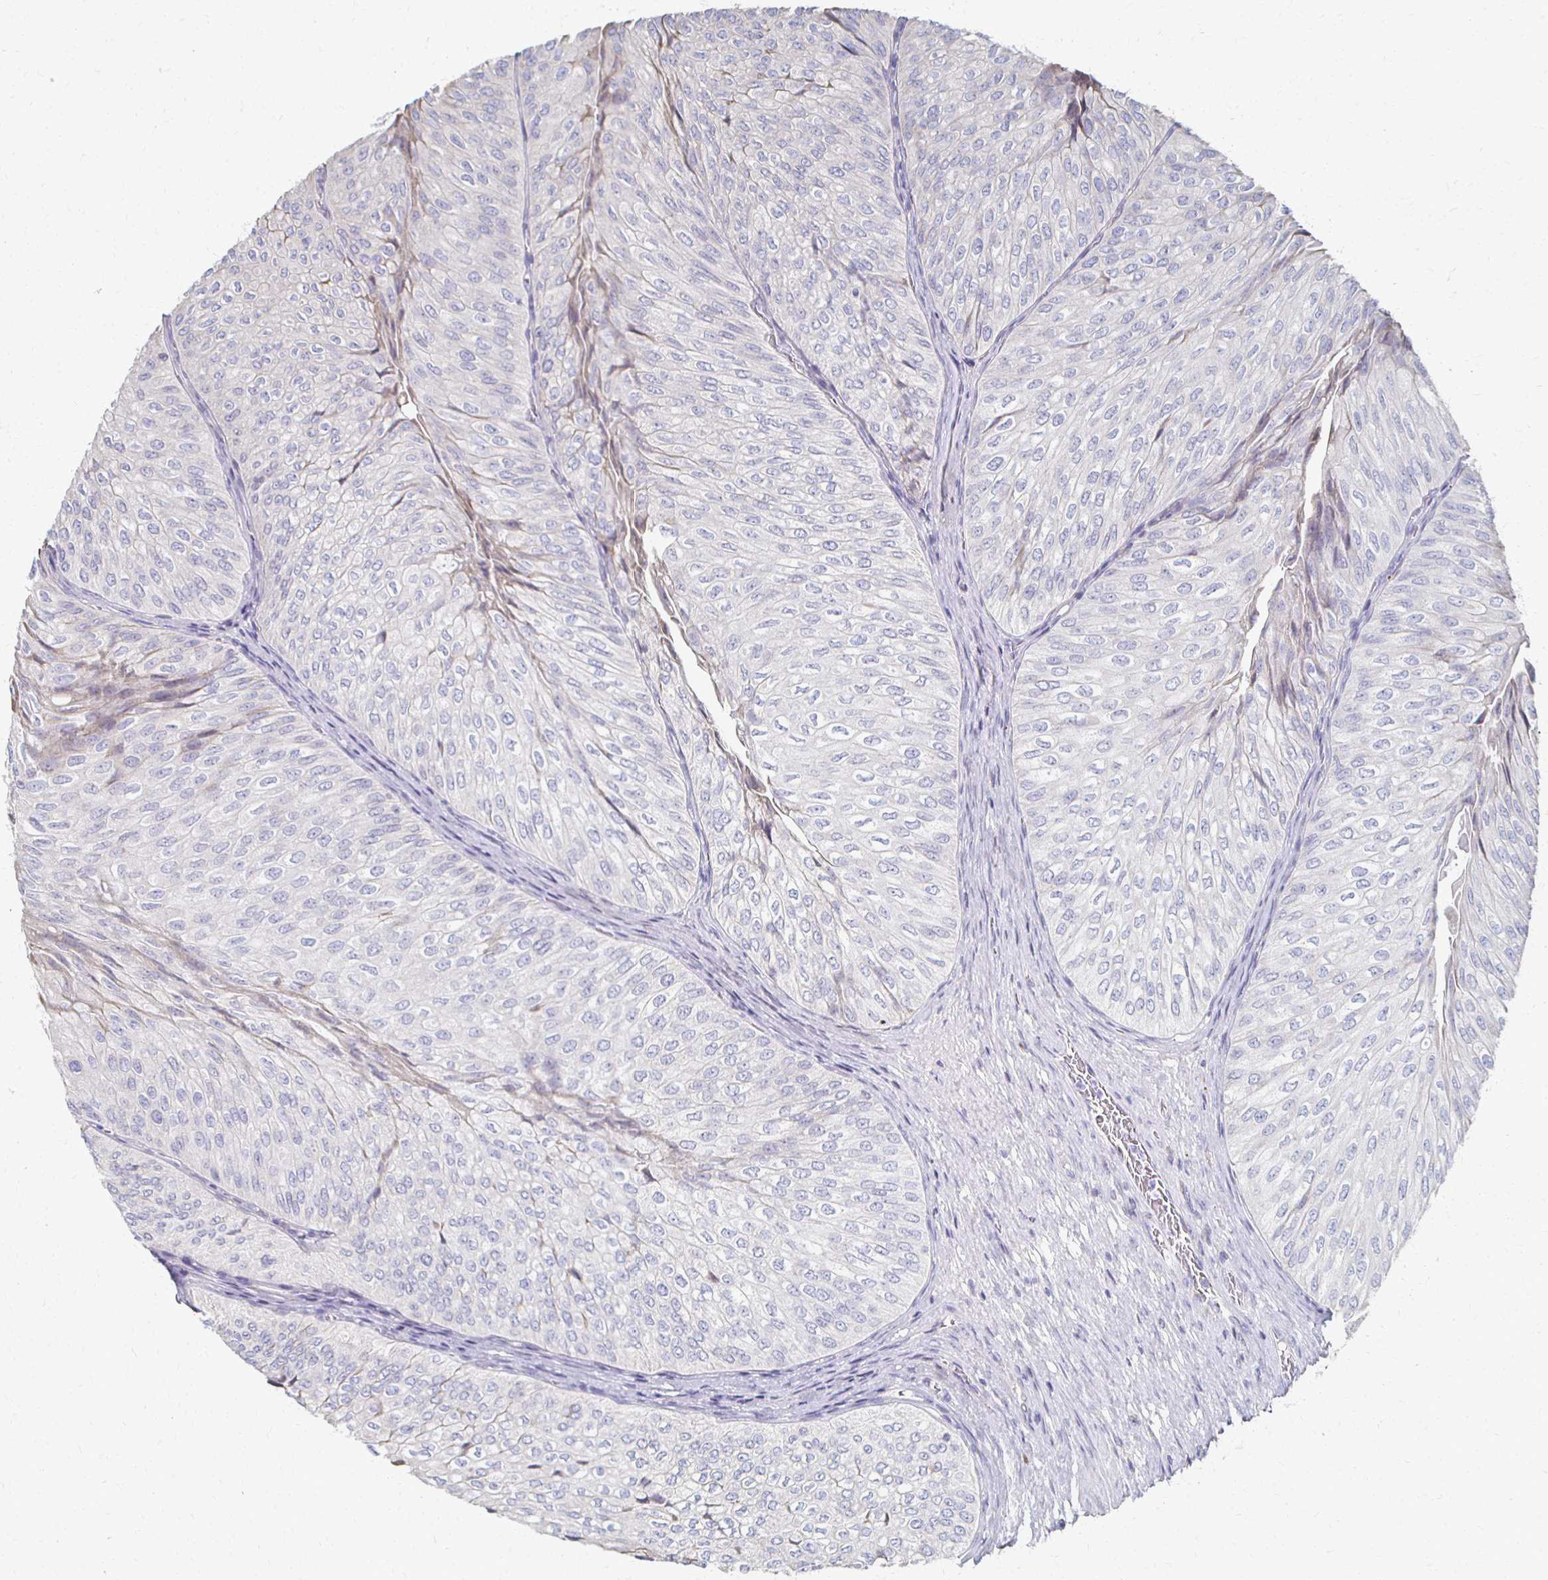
{"staining": {"intensity": "negative", "quantity": "none", "location": "none"}, "tissue": "urothelial cancer", "cell_type": "Tumor cells", "image_type": "cancer", "snomed": [{"axis": "morphology", "description": "Urothelial carcinoma, NOS"}, {"axis": "topography", "description": "Urinary bladder"}], "caption": "This is an immunohistochemistry image of transitional cell carcinoma. There is no staining in tumor cells.", "gene": "ATP1A3", "patient": {"sex": "male", "age": 62}}